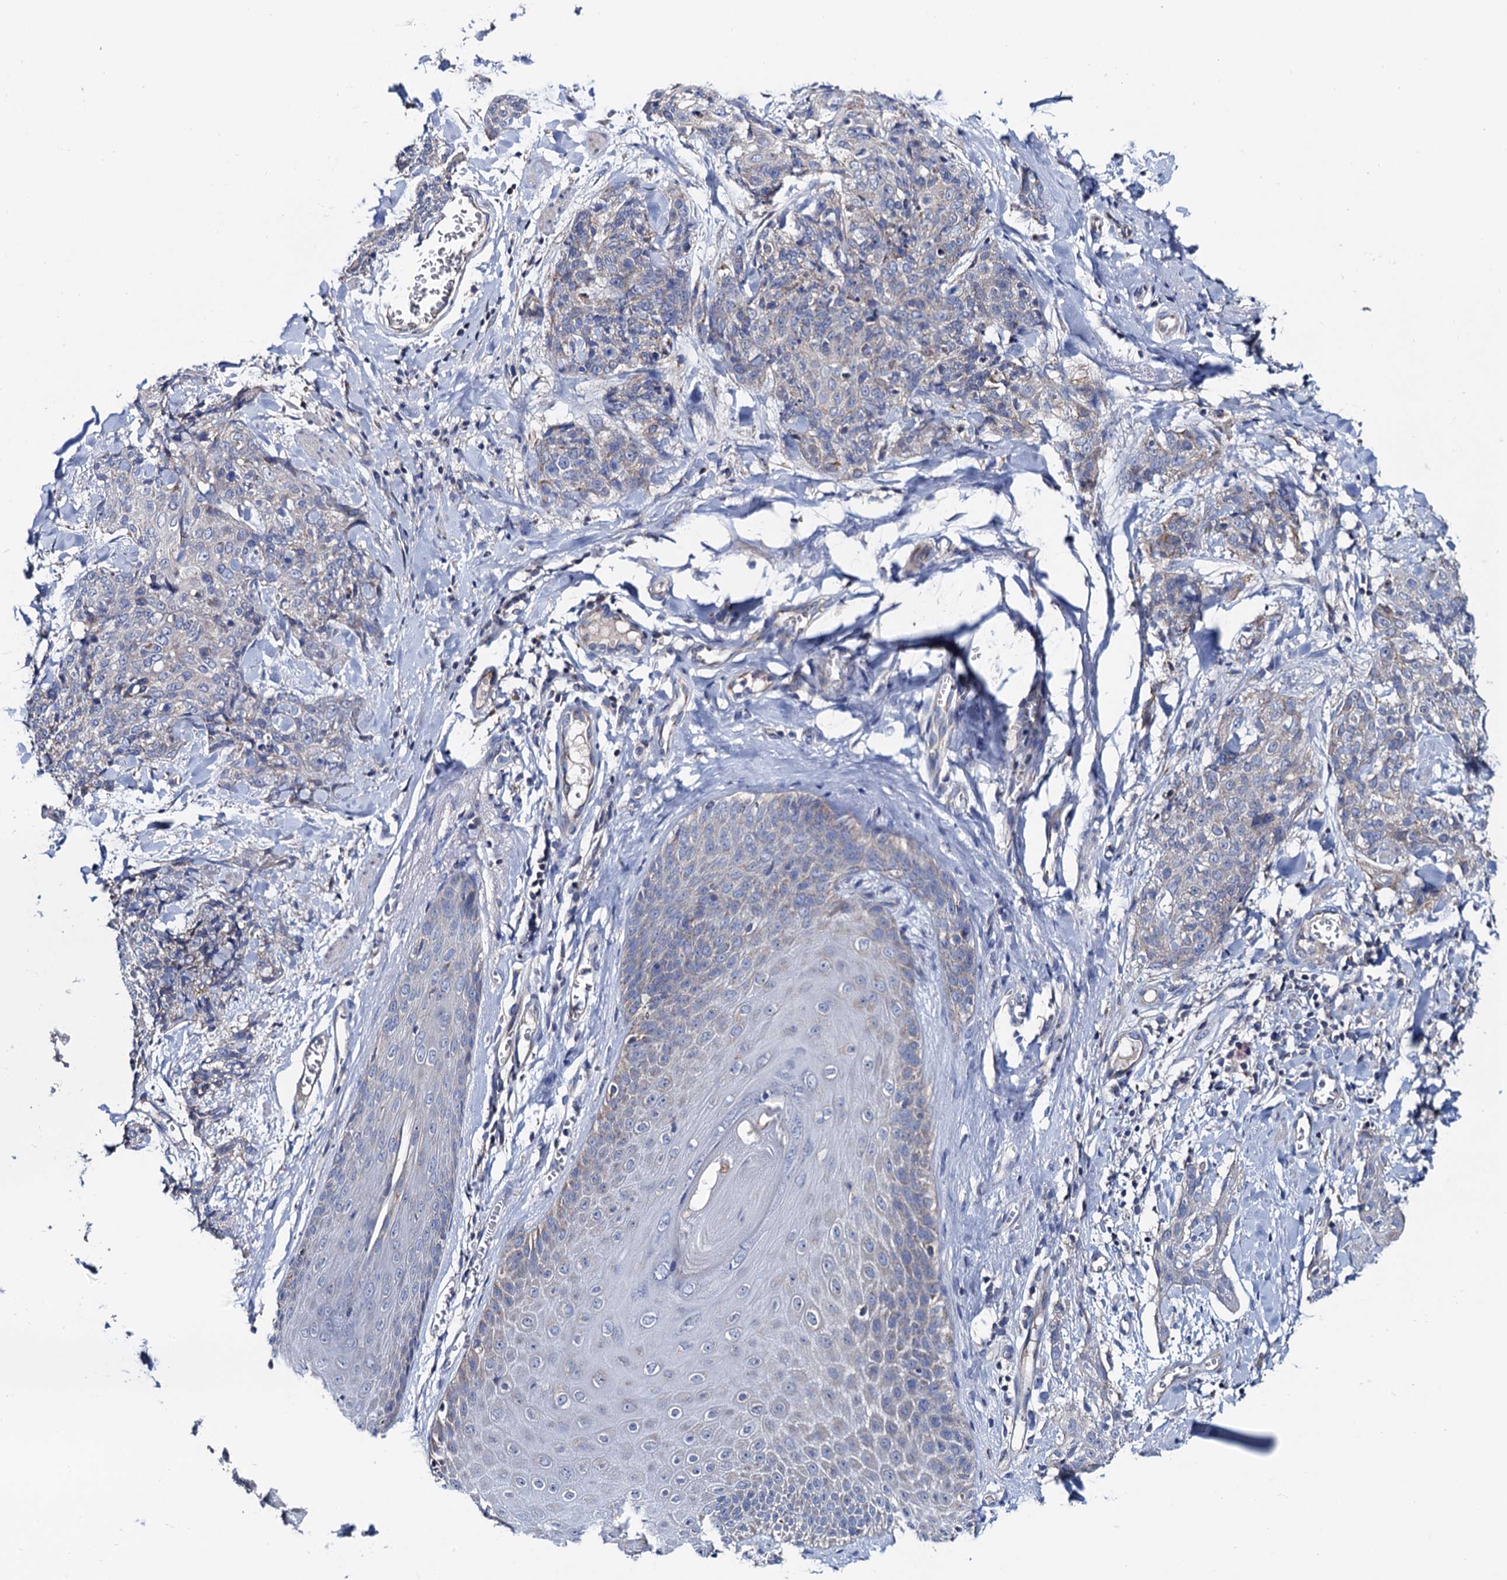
{"staining": {"intensity": "weak", "quantity": "<25%", "location": "cytoplasmic/membranous"}, "tissue": "skin cancer", "cell_type": "Tumor cells", "image_type": "cancer", "snomed": [{"axis": "morphology", "description": "Squamous cell carcinoma, NOS"}, {"axis": "topography", "description": "Skin"}, {"axis": "topography", "description": "Vulva"}], "caption": "There is no significant expression in tumor cells of skin cancer (squamous cell carcinoma).", "gene": "MRPL48", "patient": {"sex": "female", "age": 85}}